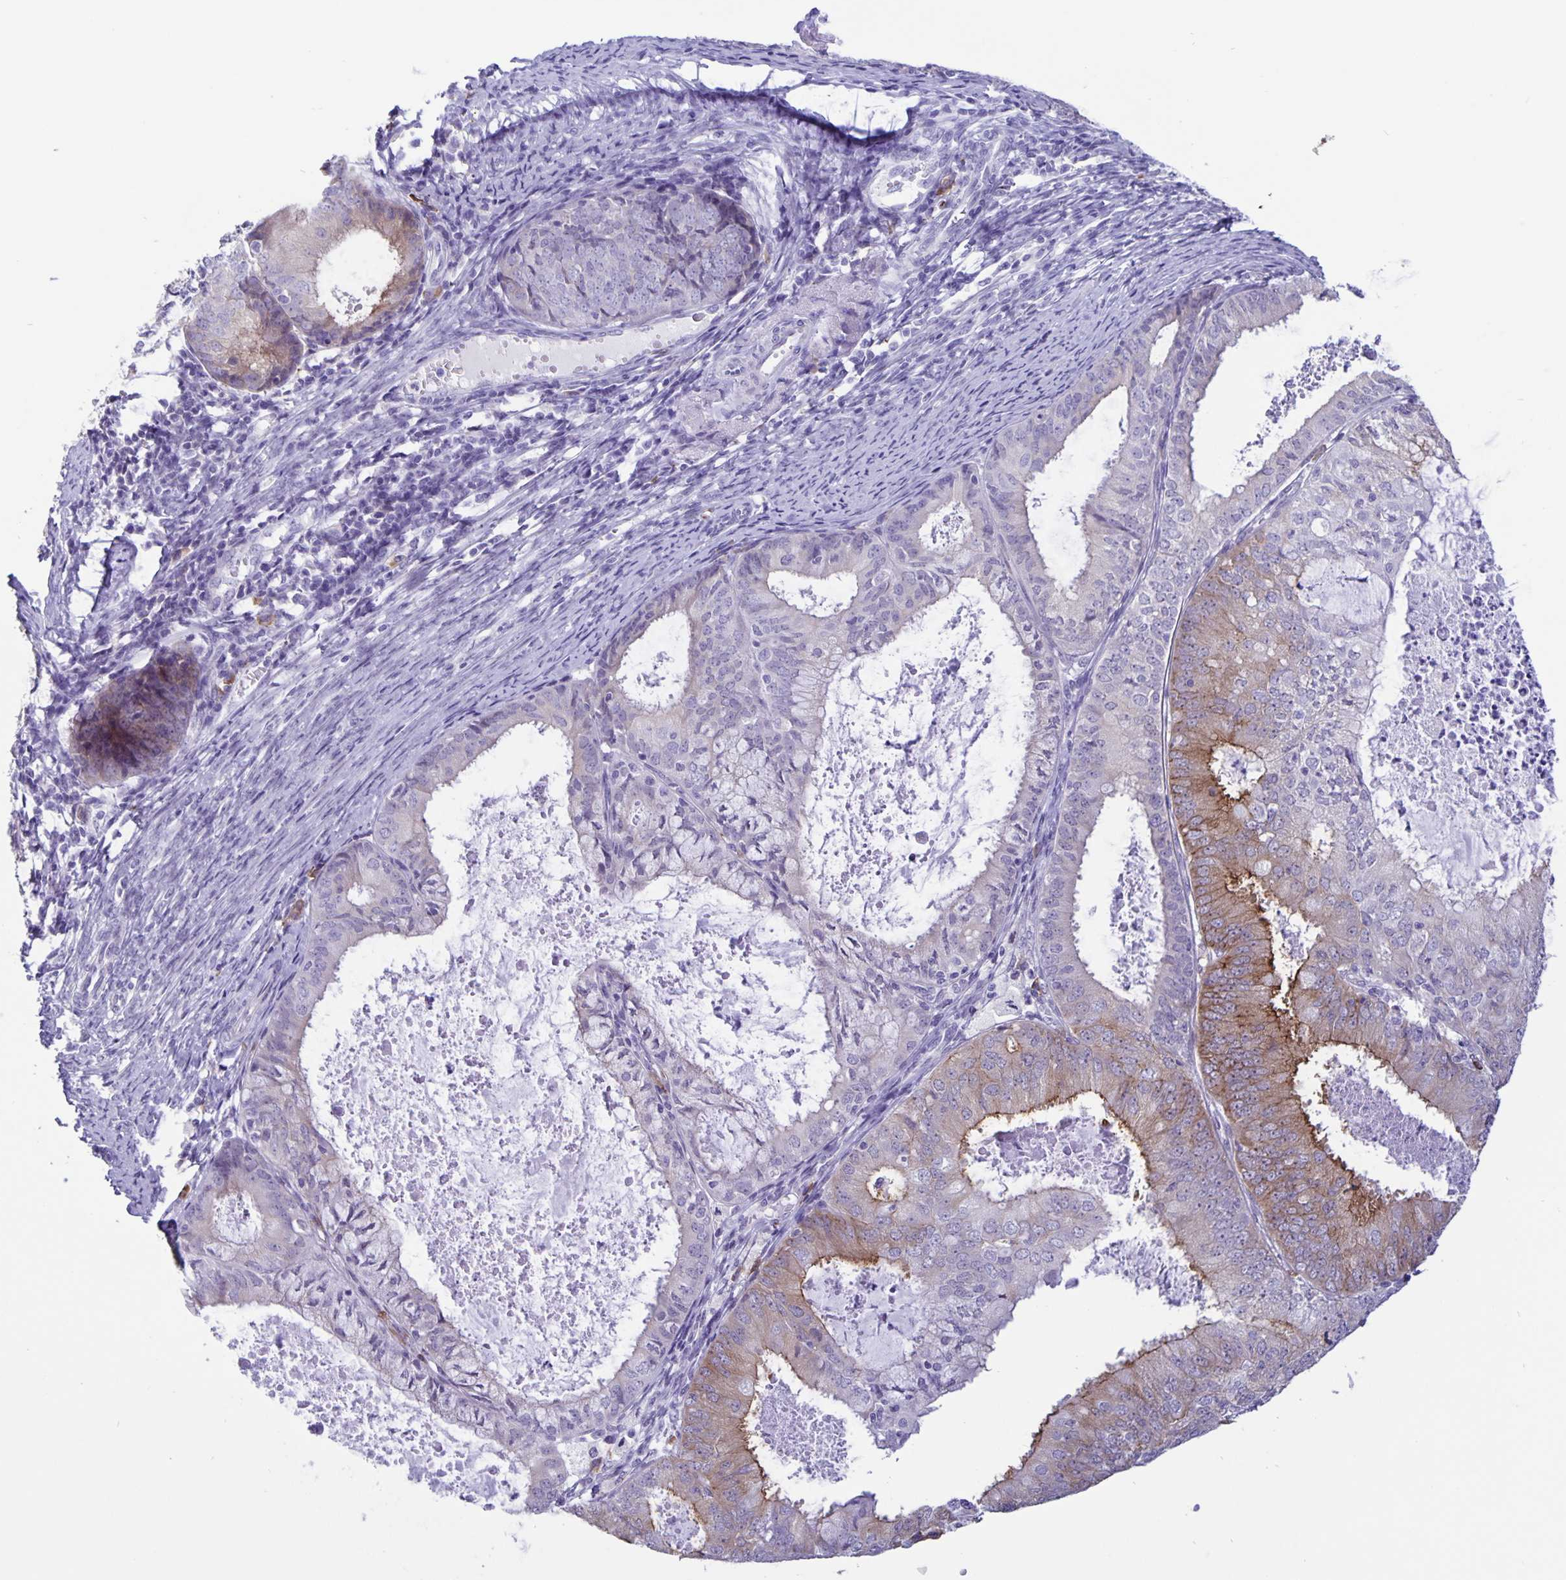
{"staining": {"intensity": "moderate", "quantity": "<25%", "location": "cytoplasmic/membranous"}, "tissue": "endometrial cancer", "cell_type": "Tumor cells", "image_type": "cancer", "snomed": [{"axis": "morphology", "description": "Adenocarcinoma, NOS"}, {"axis": "topography", "description": "Endometrium"}], "caption": "Immunohistochemical staining of endometrial adenocarcinoma shows moderate cytoplasmic/membranous protein positivity in about <25% of tumor cells.", "gene": "ERMN", "patient": {"sex": "female", "age": 57}}